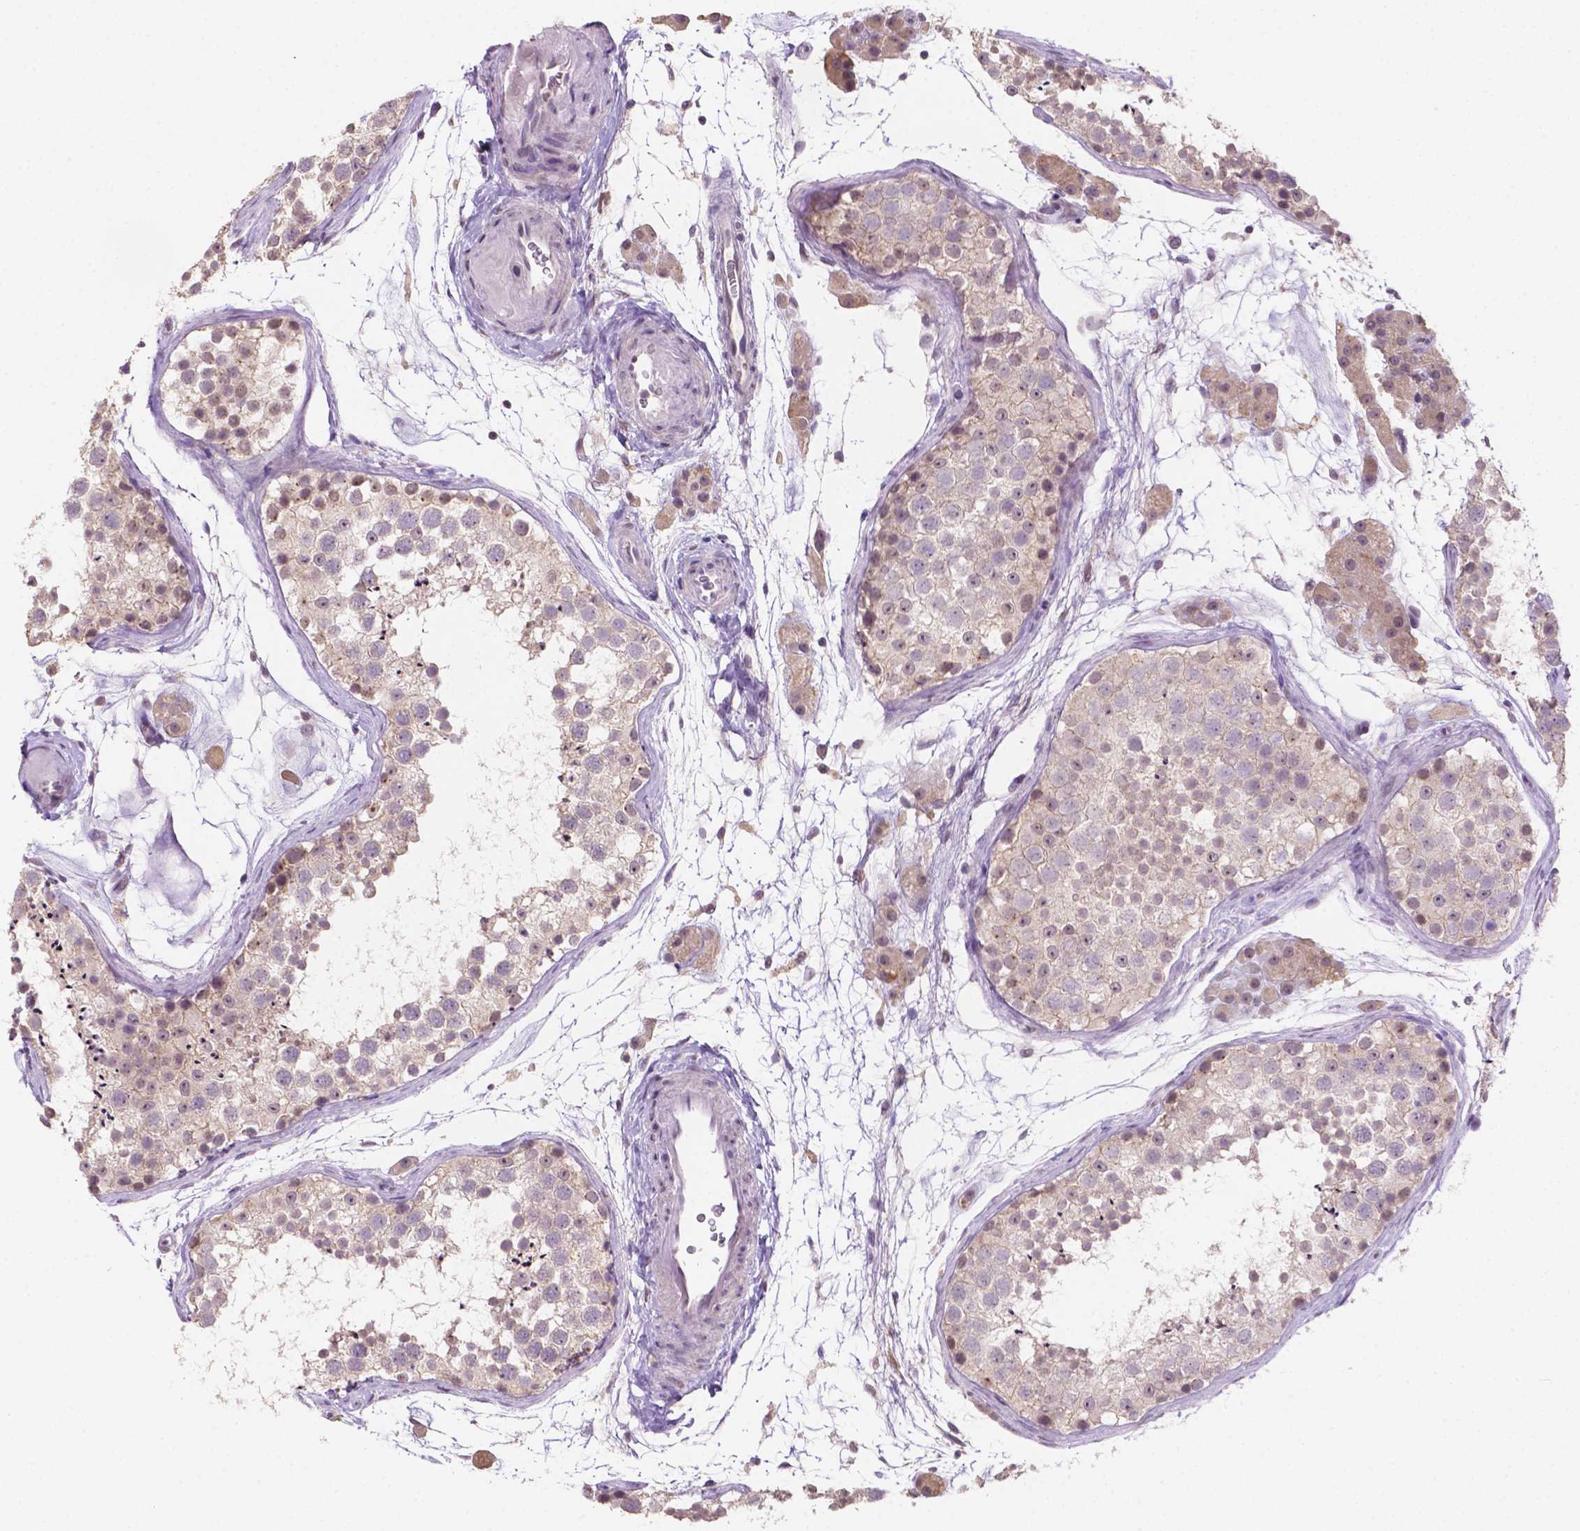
{"staining": {"intensity": "weak", "quantity": "25%-75%", "location": "cytoplasmic/membranous,nuclear"}, "tissue": "testis", "cell_type": "Cells in seminiferous ducts", "image_type": "normal", "snomed": [{"axis": "morphology", "description": "Normal tissue, NOS"}, {"axis": "topography", "description": "Testis"}], "caption": "This image displays immunohistochemistry staining of unremarkable human testis, with low weak cytoplasmic/membranous,nuclear staining in about 25%-75% of cells in seminiferous ducts.", "gene": "SHLD3", "patient": {"sex": "male", "age": 41}}